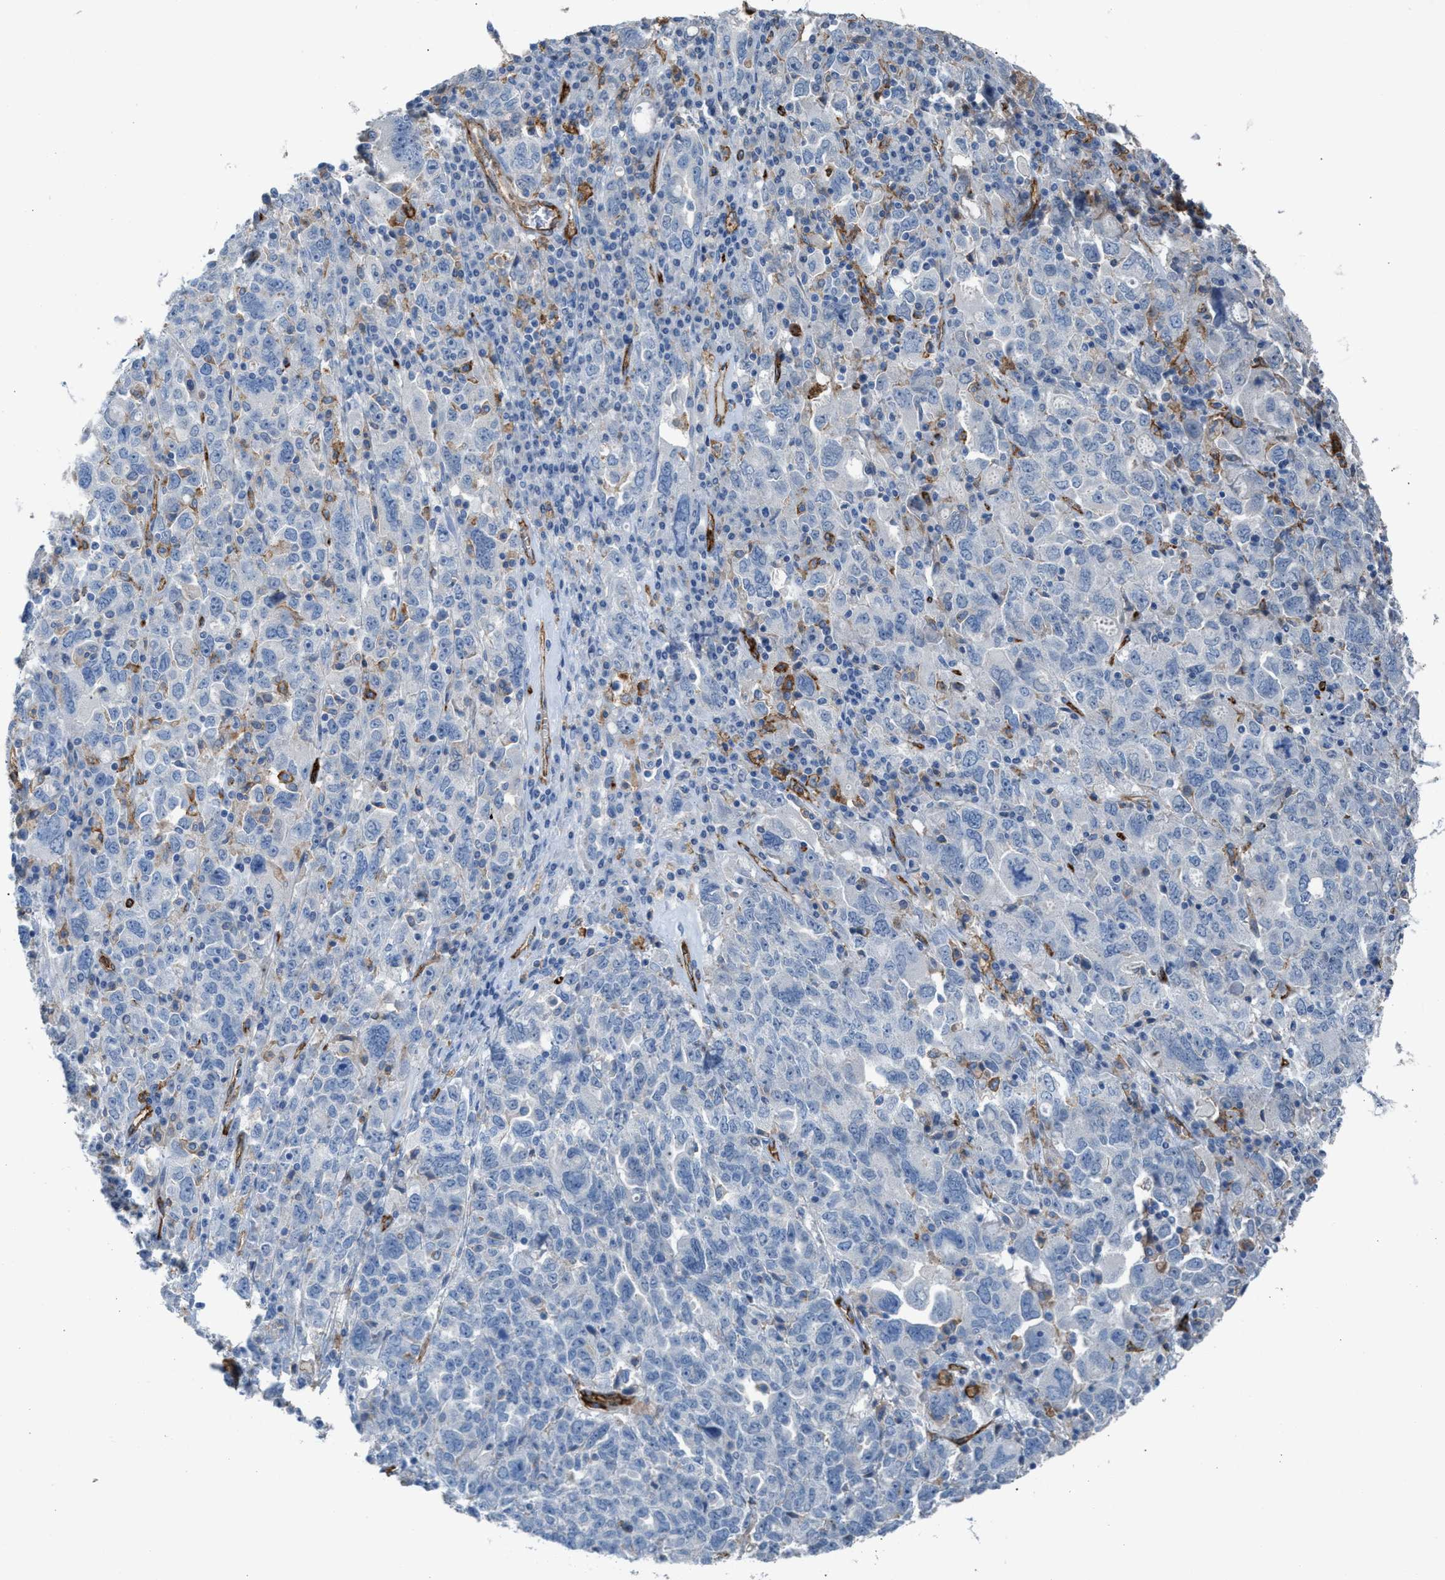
{"staining": {"intensity": "negative", "quantity": "none", "location": "none"}, "tissue": "ovarian cancer", "cell_type": "Tumor cells", "image_type": "cancer", "snomed": [{"axis": "morphology", "description": "Carcinoma, endometroid"}, {"axis": "topography", "description": "Ovary"}], "caption": "Immunohistochemical staining of endometroid carcinoma (ovarian) exhibits no significant positivity in tumor cells.", "gene": "DYSF", "patient": {"sex": "female", "age": 62}}